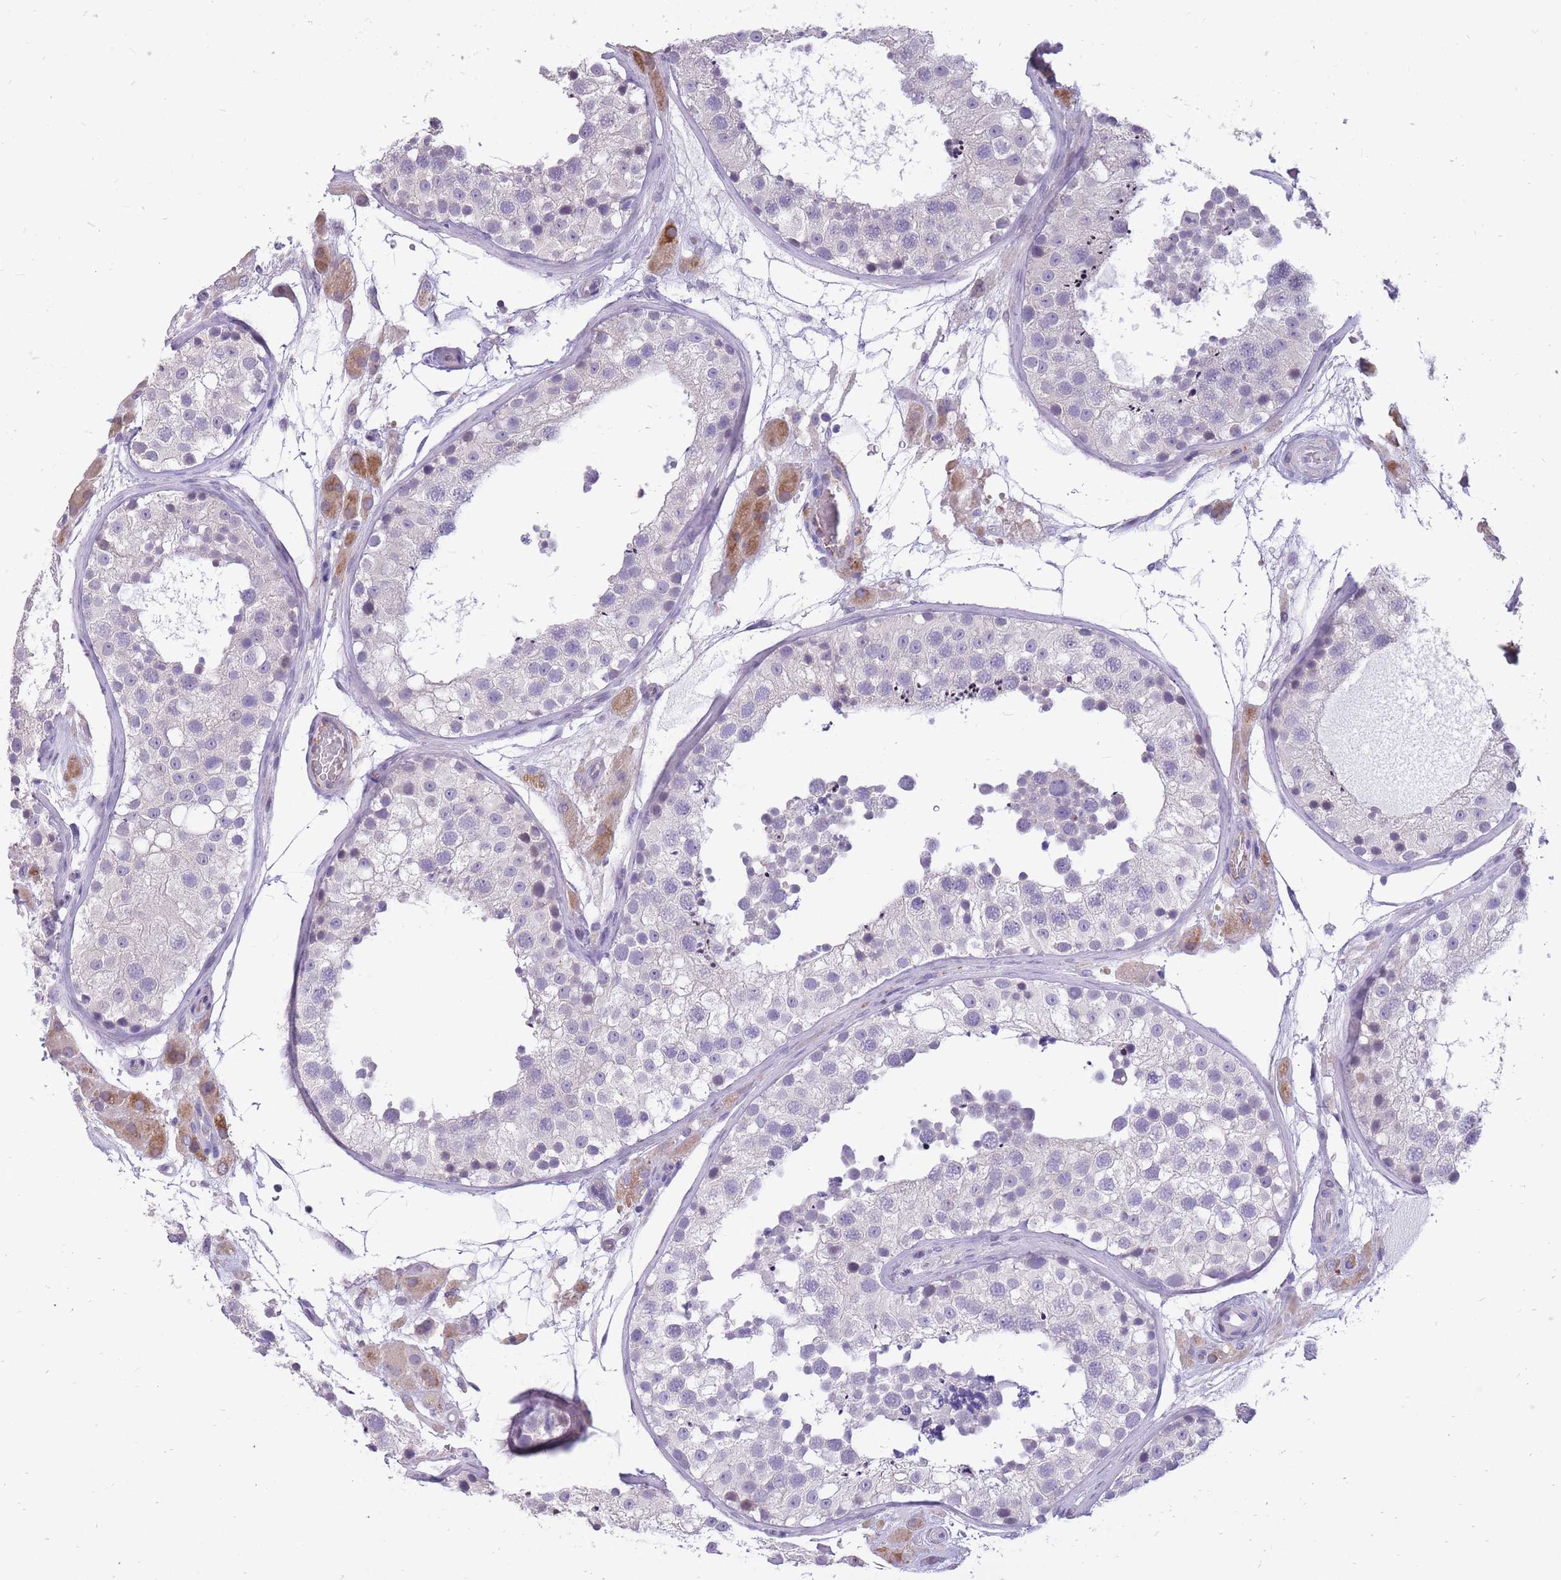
{"staining": {"intensity": "negative", "quantity": "none", "location": "none"}, "tissue": "testis", "cell_type": "Cells in seminiferous ducts", "image_type": "normal", "snomed": [{"axis": "morphology", "description": "Normal tissue, NOS"}, {"axis": "topography", "description": "Testis"}], "caption": "IHC micrograph of benign testis stained for a protein (brown), which shows no expression in cells in seminiferous ducts.", "gene": "RNF170", "patient": {"sex": "male", "age": 26}}